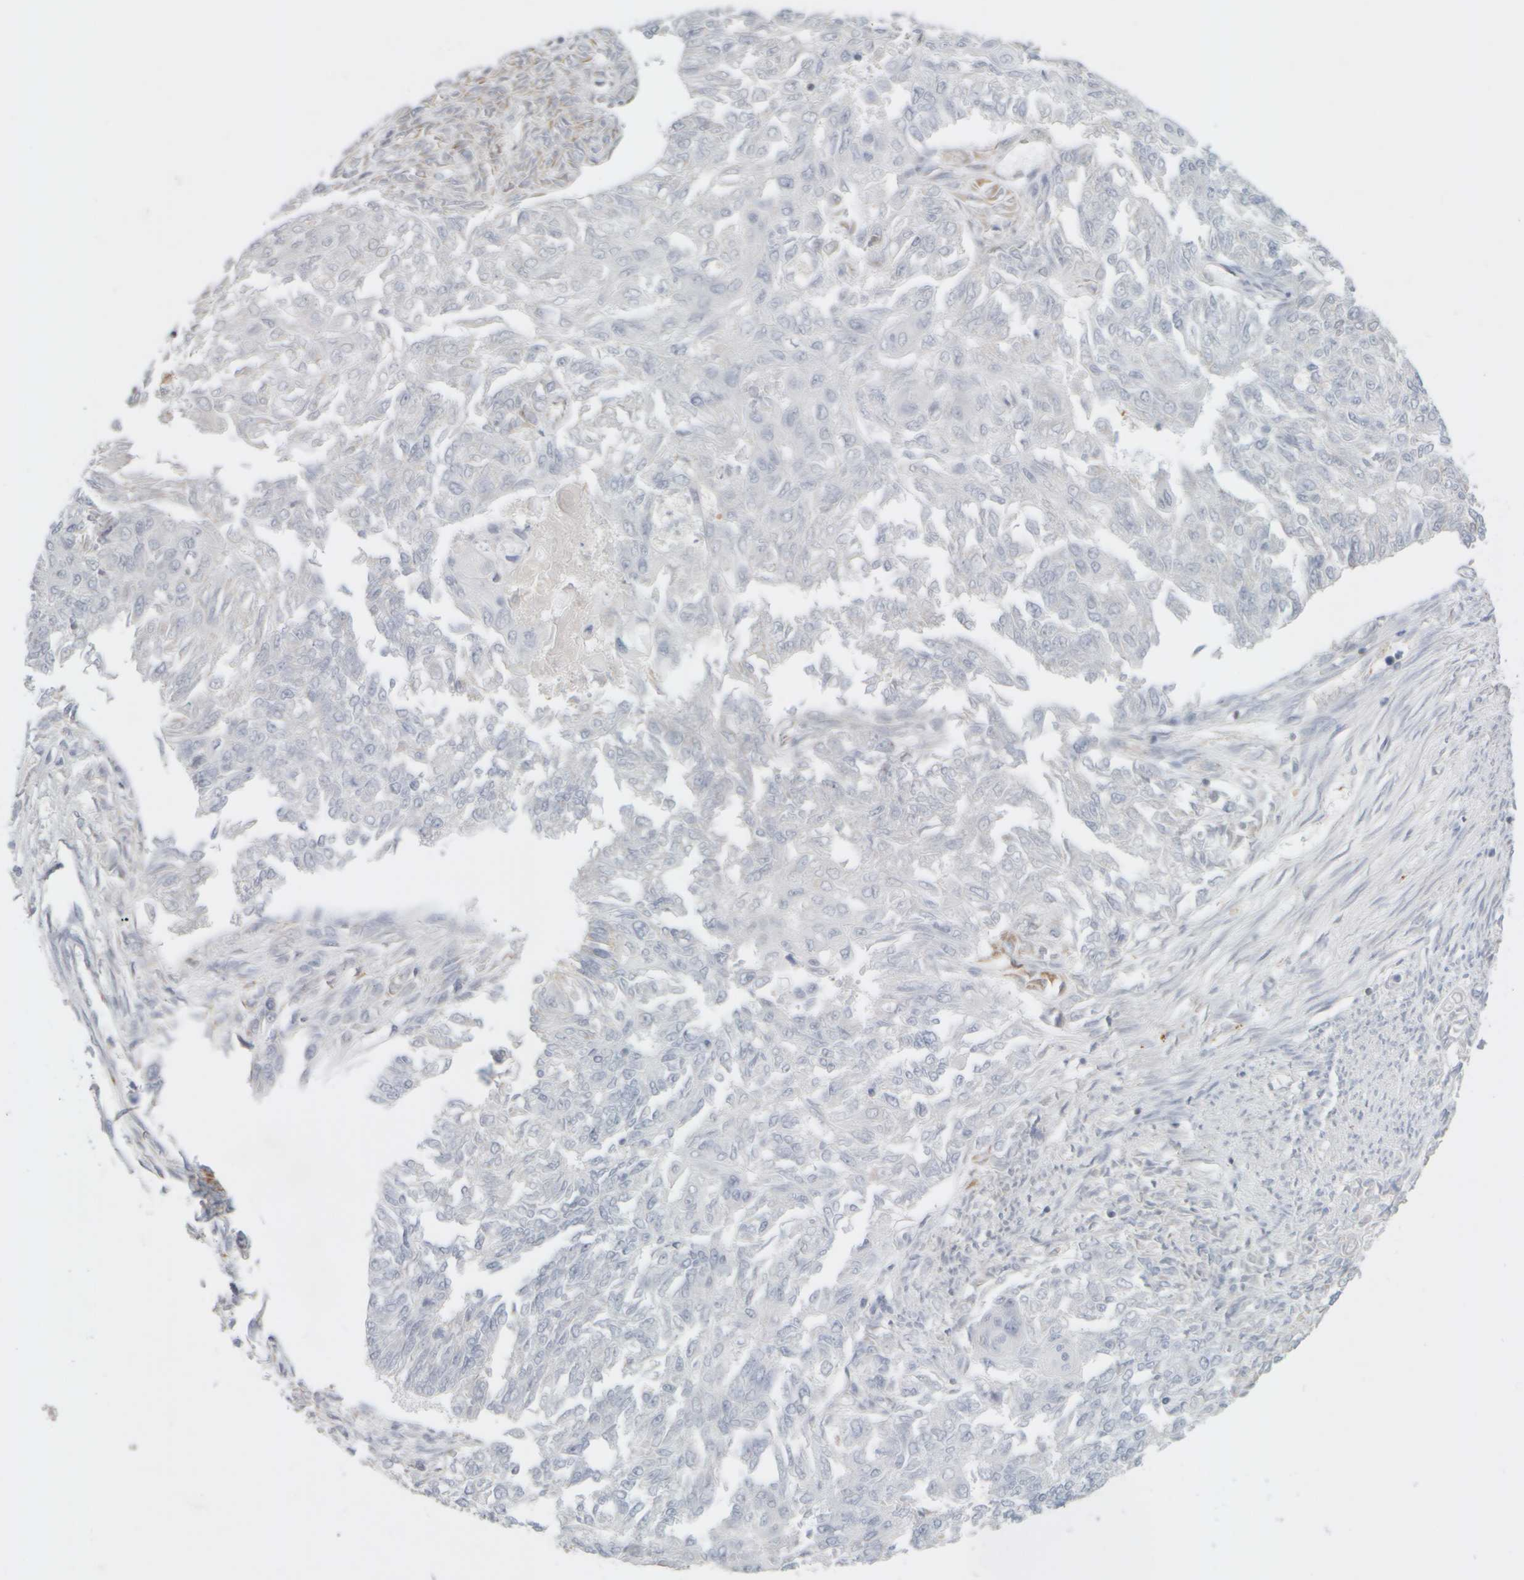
{"staining": {"intensity": "negative", "quantity": "none", "location": "none"}, "tissue": "endometrial cancer", "cell_type": "Tumor cells", "image_type": "cancer", "snomed": [{"axis": "morphology", "description": "Adenocarcinoma, NOS"}, {"axis": "topography", "description": "Endometrium"}], "caption": "DAB (3,3'-diaminobenzidine) immunohistochemical staining of adenocarcinoma (endometrial) displays no significant positivity in tumor cells.", "gene": "ZNF112", "patient": {"sex": "female", "age": 32}}